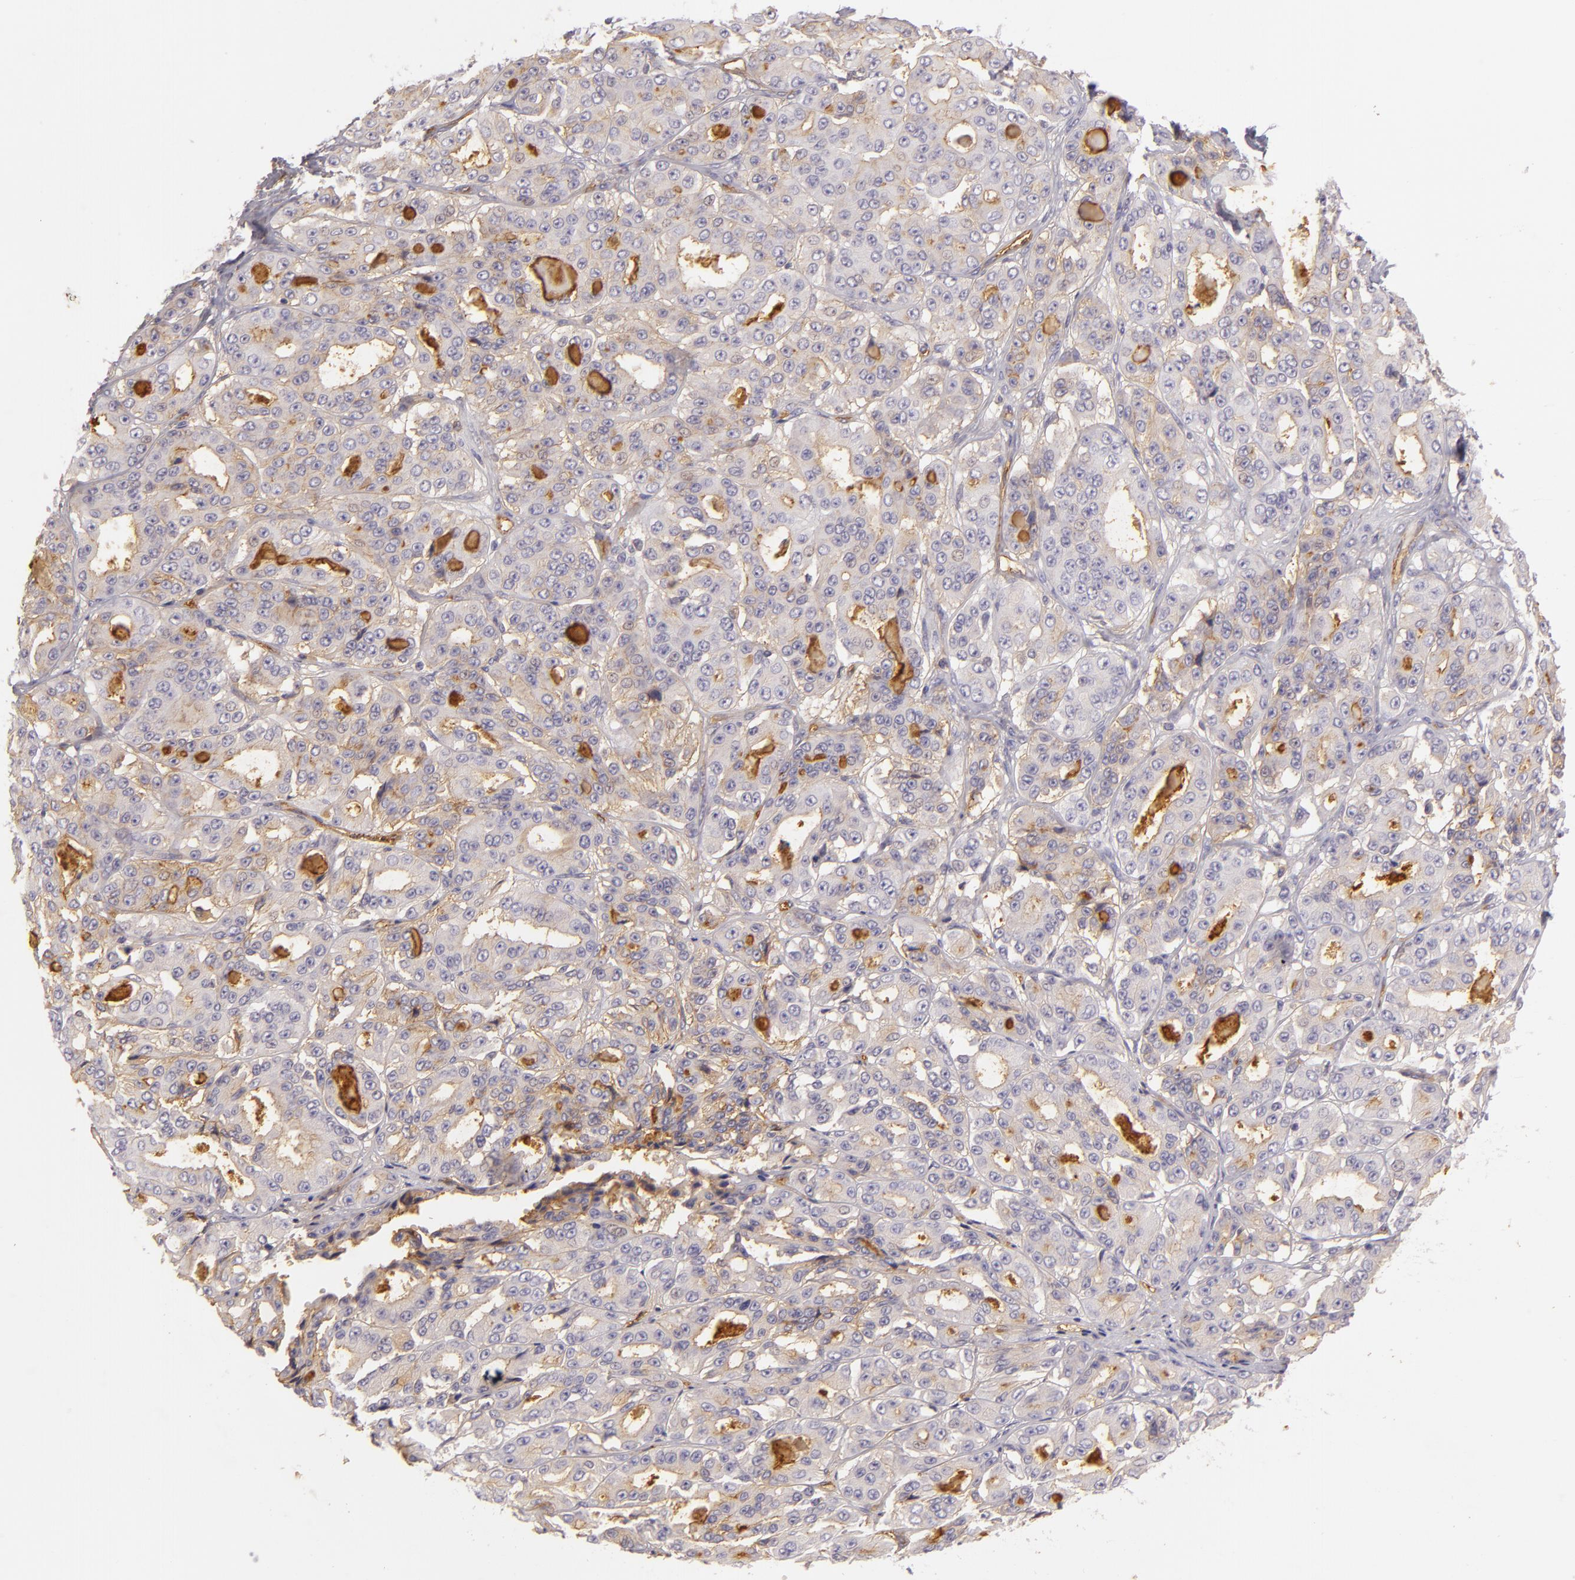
{"staining": {"intensity": "weak", "quantity": "25%-75%", "location": "cytoplasmic/membranous"}, "tissue": "ovarian cancer", "cell_type": "Tumor cells", "image_type": "cancer", "snomed": [{"axis": "morphology", "description": "Carcinoma, endometroid"}, {"axis": "topography", "description": "Ovary"}], "caption": "An image of endometroid carcinoma (ovarian) stained for a protein reveals weak cytoplasmic/membranous brown staining in tumor cells.", "gene": "CD59", "patient": {"sex": "female", "age": 61}}